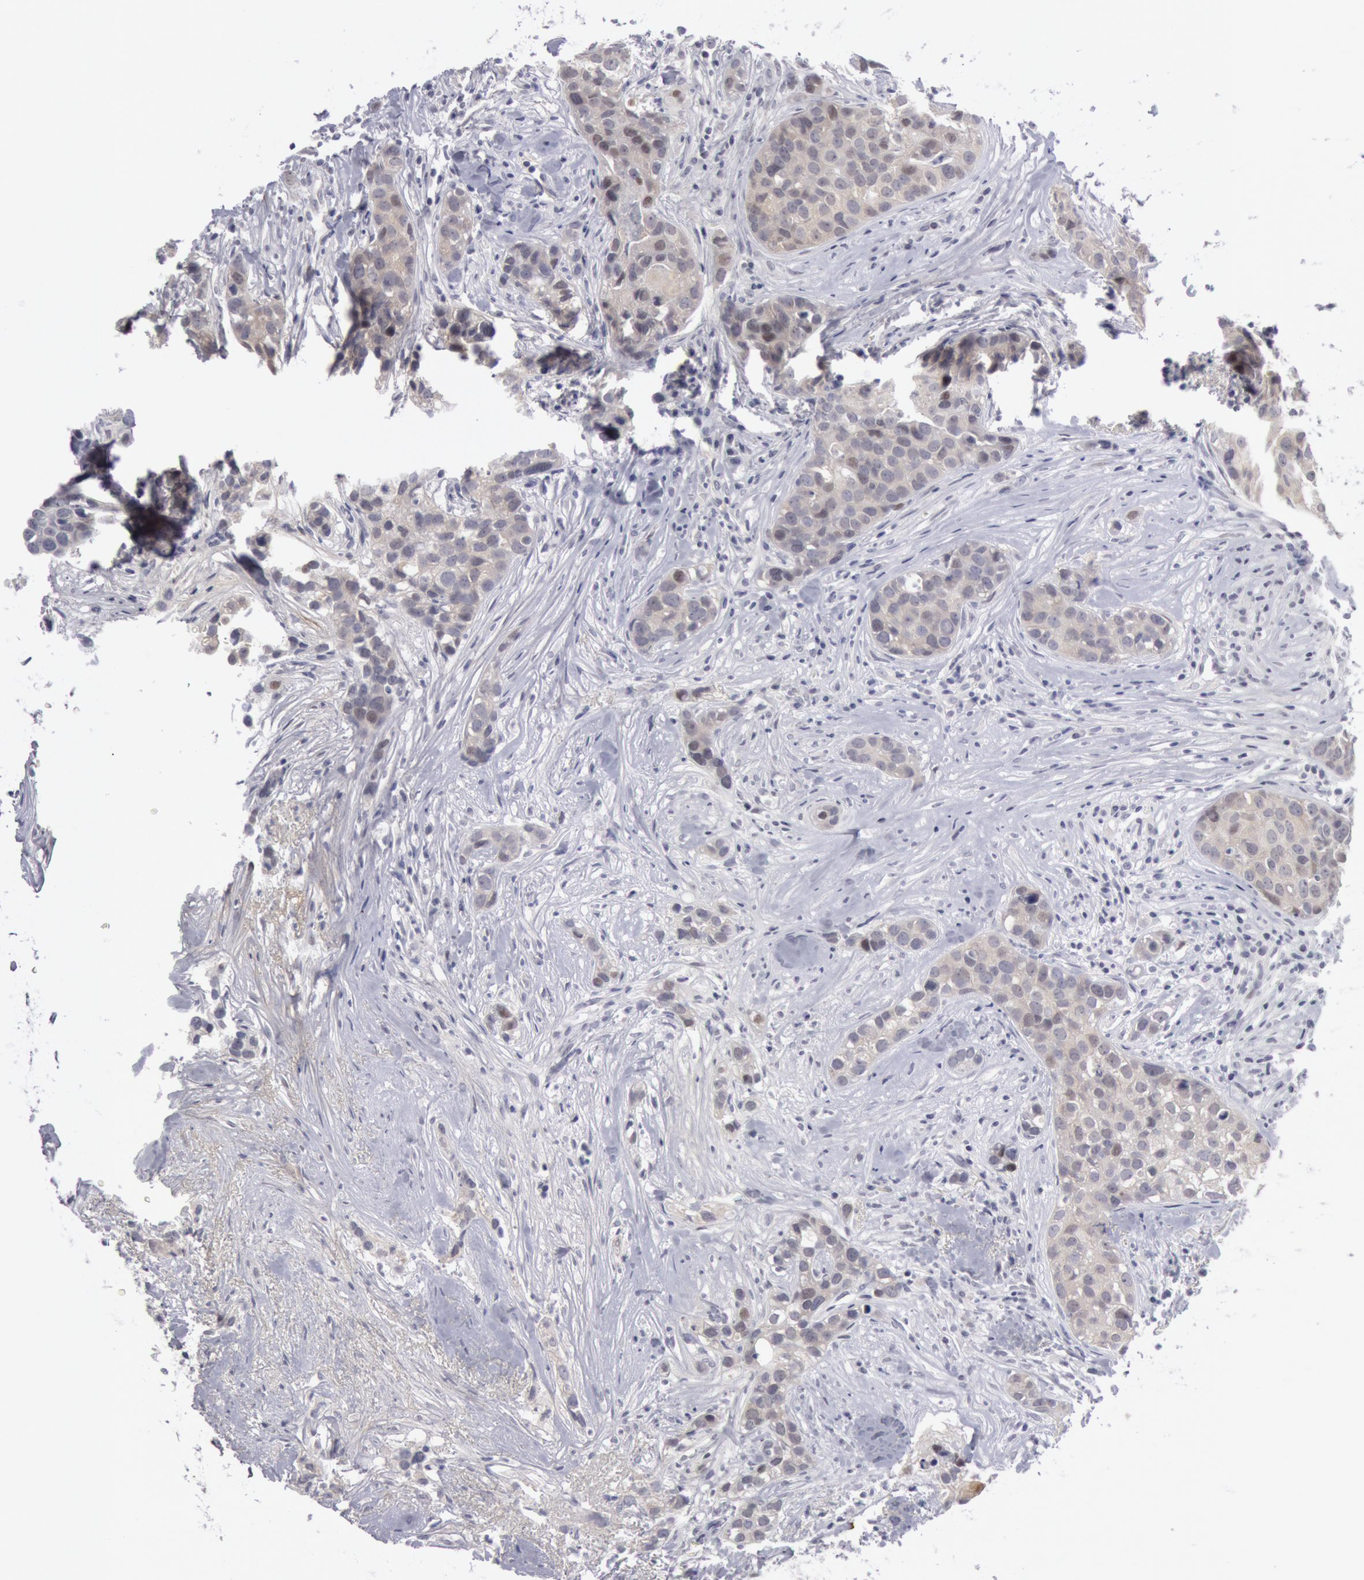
{"staining": {"intensity": "weak", "quantity": ">75%", "location": "cytoplasmic/membranous"}, "tissue": "breast cancer", "cell_type": "Tumor cells", "image_type": "cancer", "snomed": [{"axis": "morphology", "description": "Duct carcinoma"}, {"axis": "topography", "description": "Breast"}], "caption": "Immunohistochemistry (DAB (3,3'-diaminobenzidine)) staining of breast cancer demonstrates weak cytoplasmic/membranous protein expression in approximately >75% of tumor cells.", "gene": "JOSD1", "patient": {"sex": "female", "age": 91}}